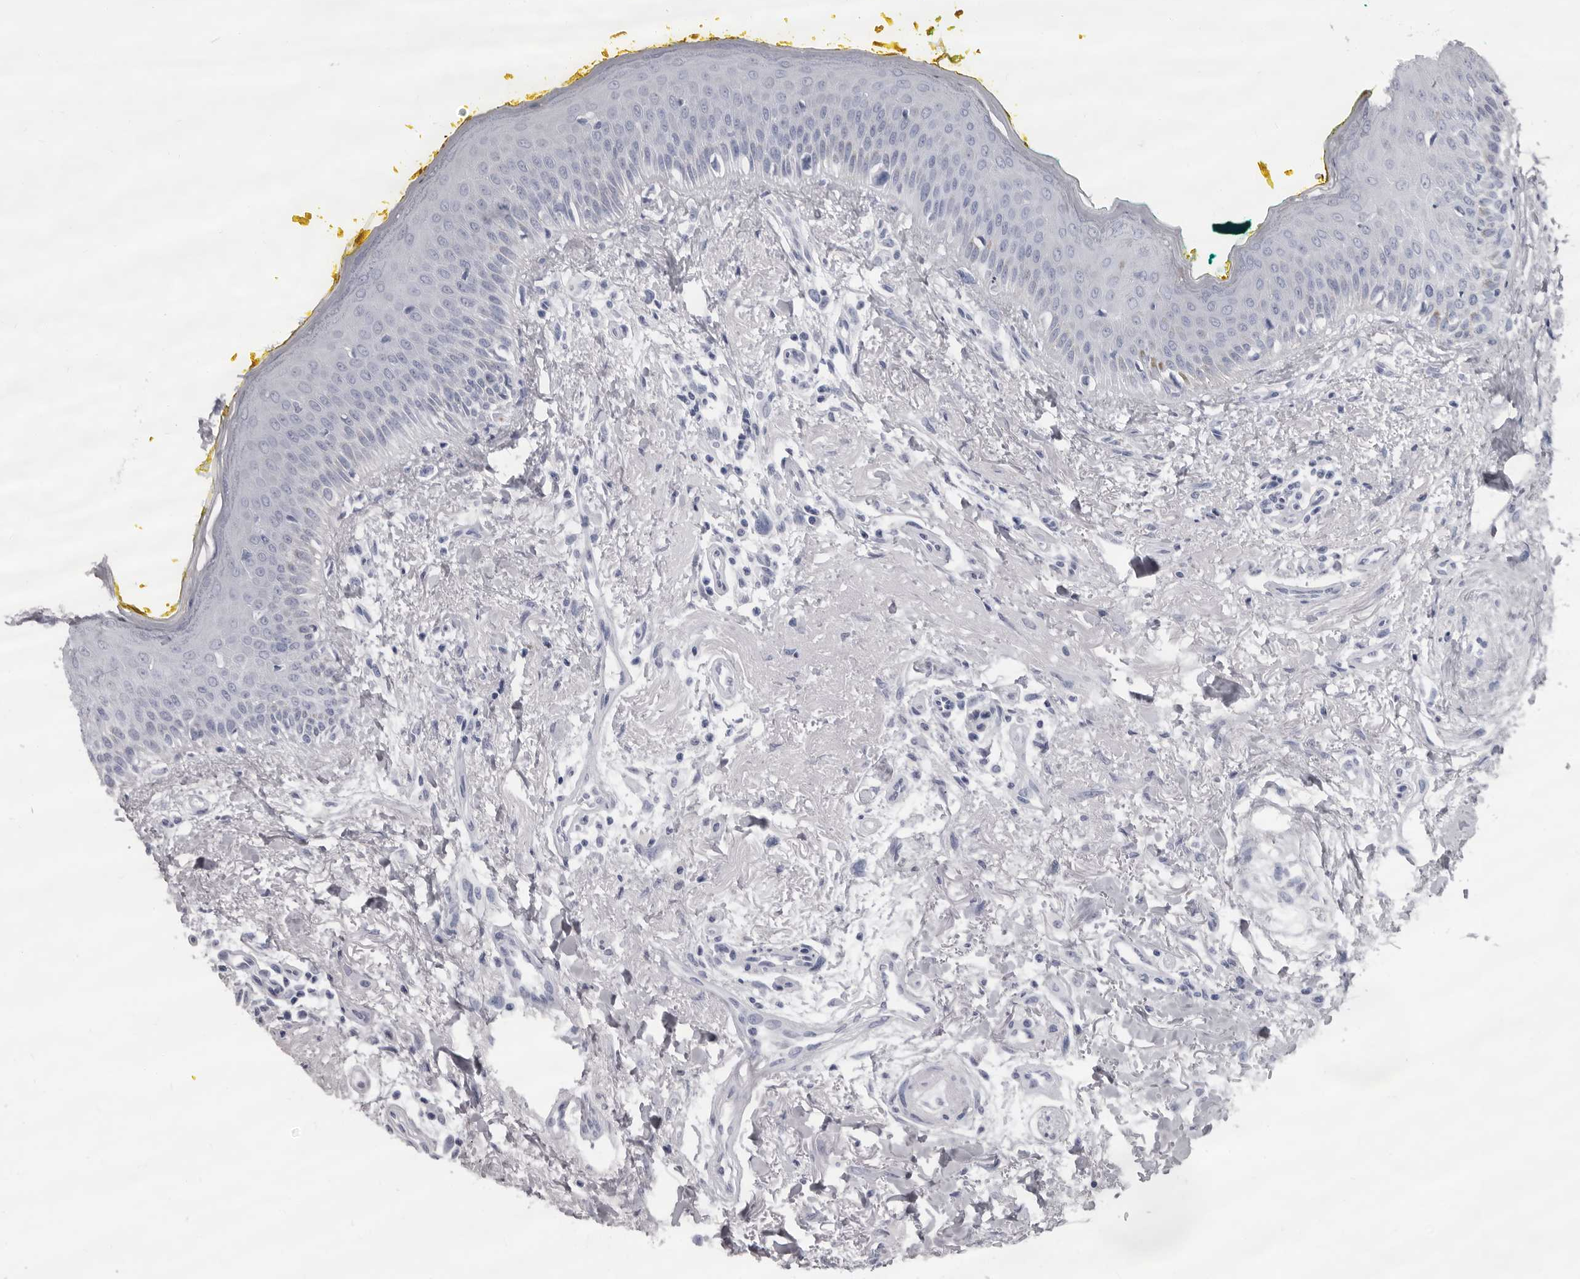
{"staining": {"intensity": "negative", "quantity": "none", "location": "none"}, "tissue": "oral mucosa", "cell_type": "Squamous epithelial cells", "image_type": "normal", "snomed": [{"axis": "morphology", "description": "Normal tissue, NOS"}, {"axis": "topography", "description": "Oral tissue"}], "caption": "Image shows no protein staining in squamous epithelial cells of normal oral mucosa. Nuclei are stained in blue.", "gene": "GZMH", "patient": {"sex": "female", "age": 70}}